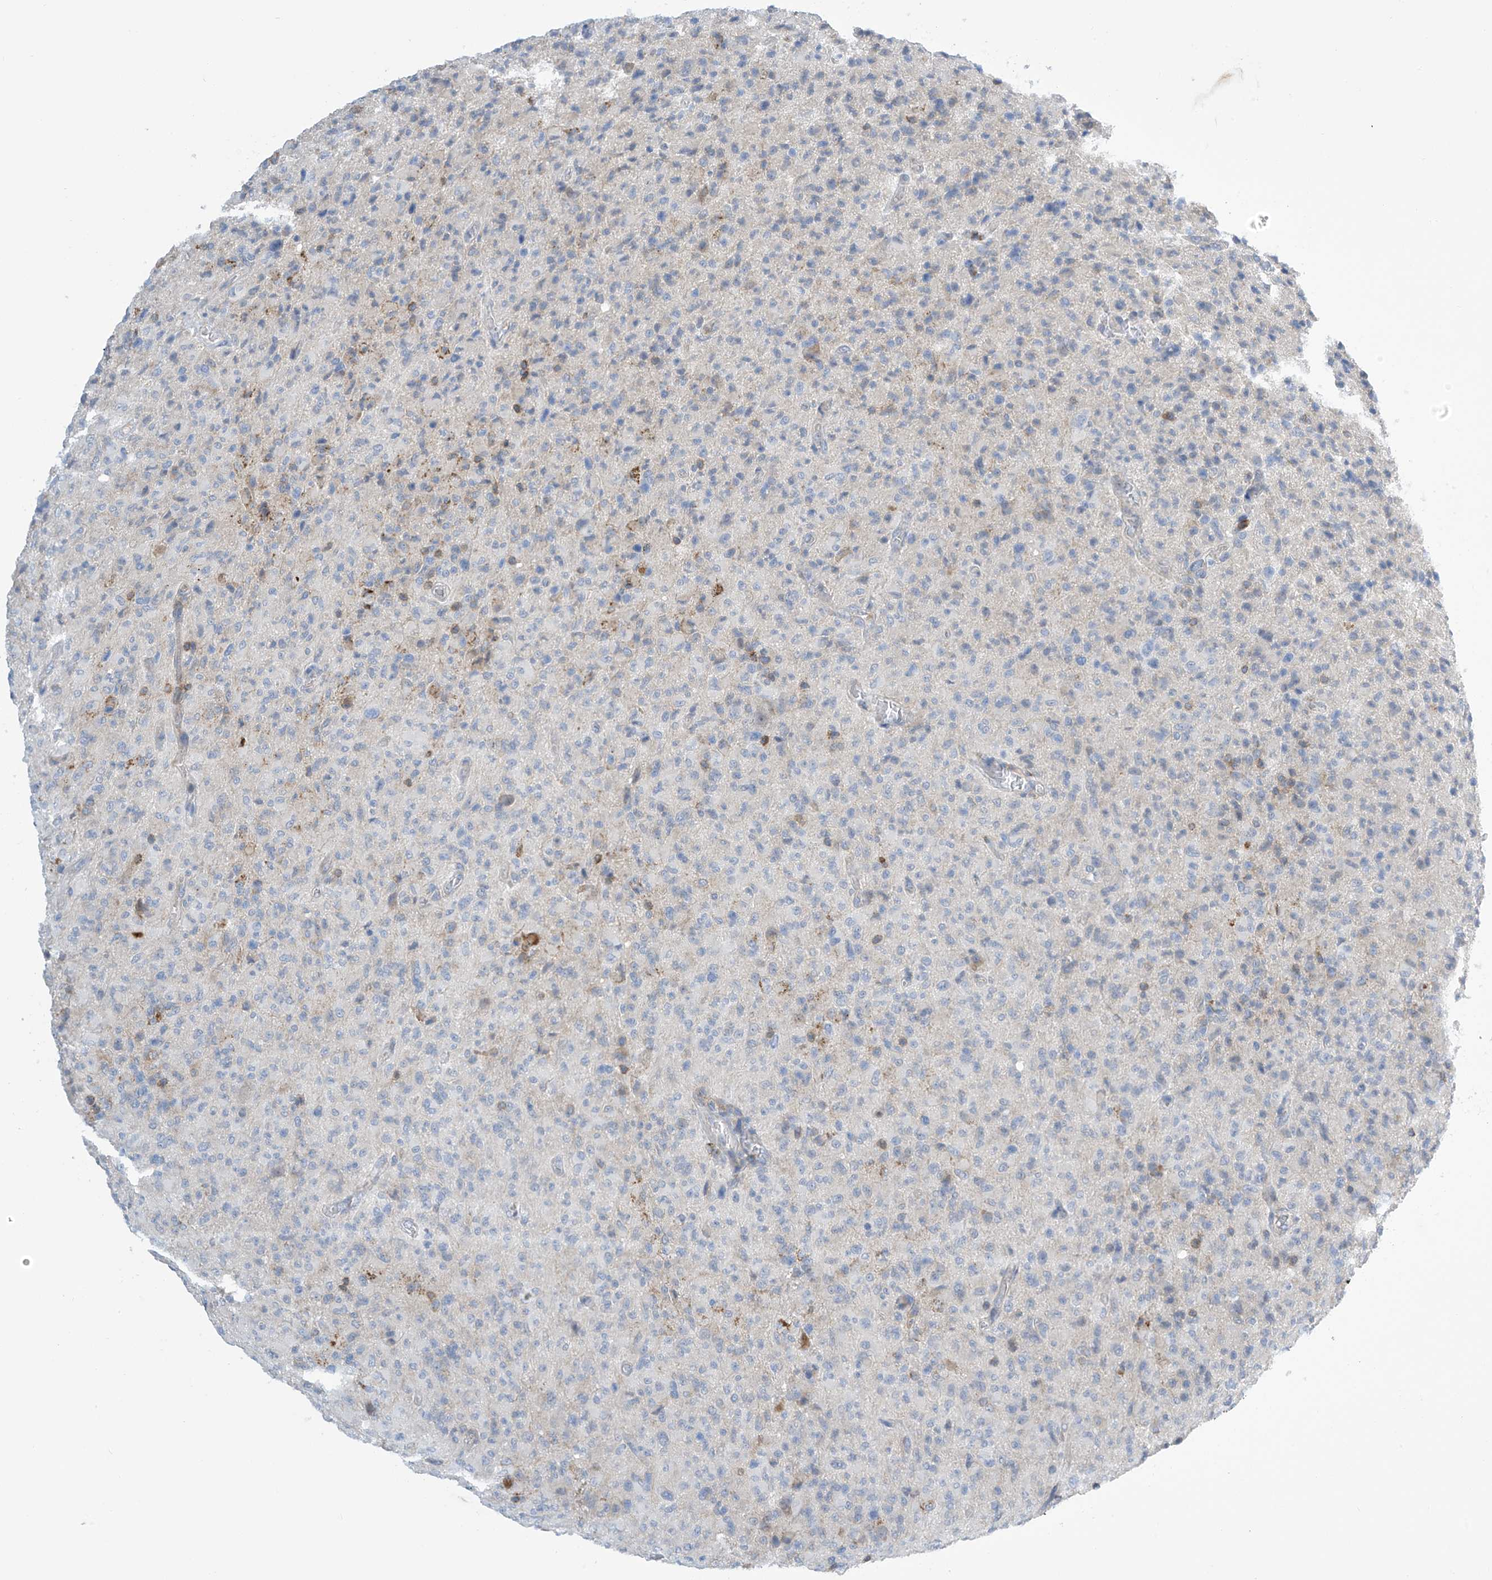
{"staining": {"intensity": "negative", "quantity": "none", "location": "none"}, "tissue": "glioma", "cell_type": "Tumor cells", "image_type": "cancer", "snomed": [{"axis": "morphology", "description": "Glioma, malignant, High grade"}, {"axis": "topography", "description": "Brain"}], "caption": "Malignant high-grade glioma was stained to show a protein in brown. There is no significant staining in tumor cells. (DAB immunohistochemistry (IHC) with hematoxylin counter stain).", "gene": "IBA57", "patient": {"sex": "female", "age": 57}}